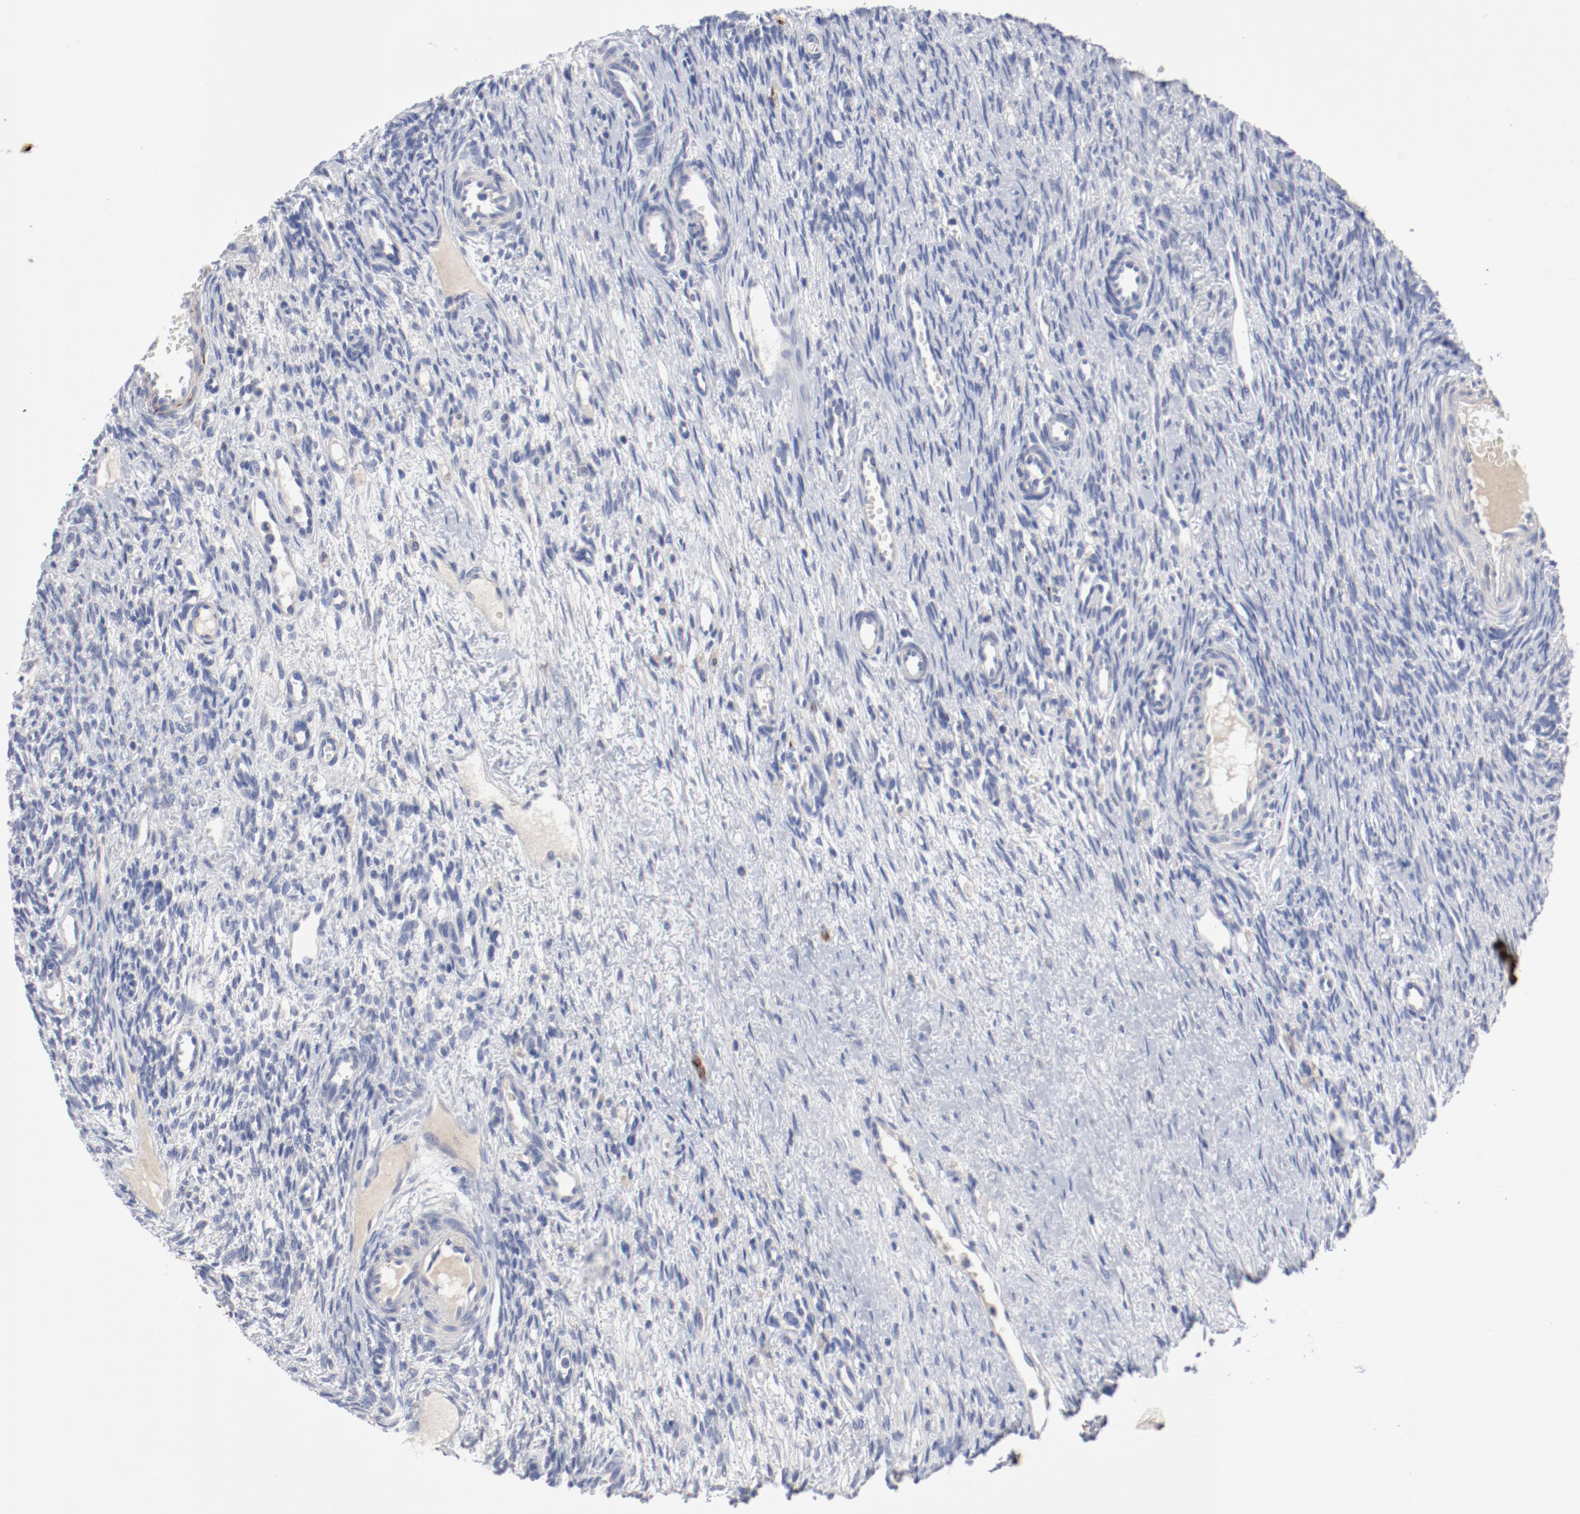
{"staining": {"intensity": "negative", "quantity": "none", "location": "none"}, "tissue": "ovary", "cell_type": "Ovarian stroma cells", "image_type": "normal", "snomed": [{"axis": "morphology", "description": "Normal tissue, NOS"}, {"axis": "topography", "description": "Ovary"}], "caption": "Human ovary stained for a protein using immunohistochemistry (IHC) reveals no staining in ovarian stroma cells.", "gene": "TSPAN6", "patient": {"sex": "female", "age": 33}}